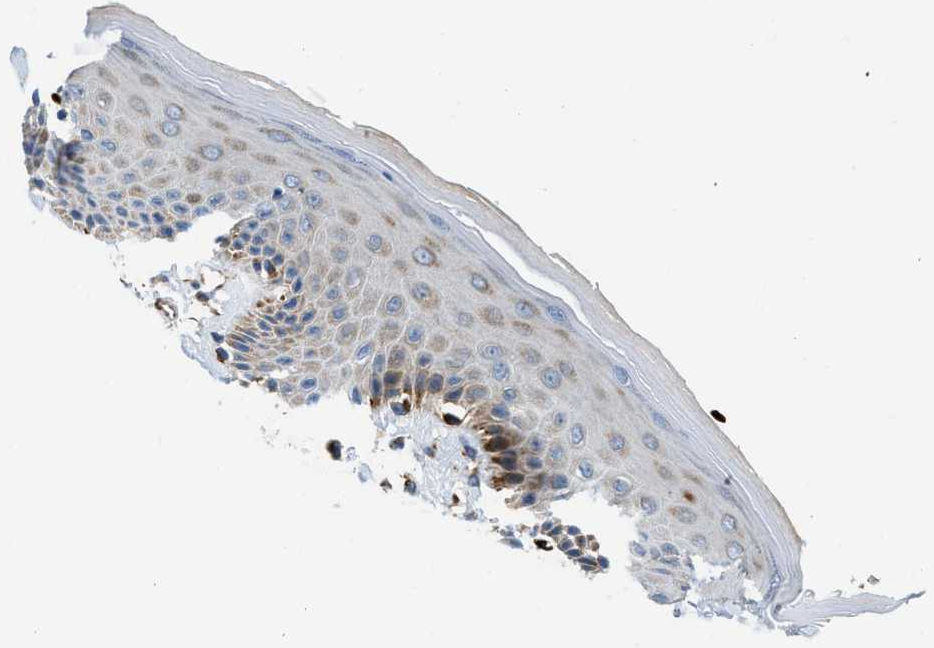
{"staining": {"intensity": "weak", "quantity": "<25%", "location": "cytoplasmic/membranous"}, "tissue": "skin", "cell_type": "Epidermal cells", "image_type": "normal", "snomed": [{"axis": "morphology", "description": "Normal tissue, NOS"}, {"axis": "topography", "description": "Vulva"}], "caption": "This is an IHC micrograph of unremarkable human skin. There is no positivity in epidermal cells.", "gene": "ZNF831", "patient": {"sex": "female", "age": 73}}